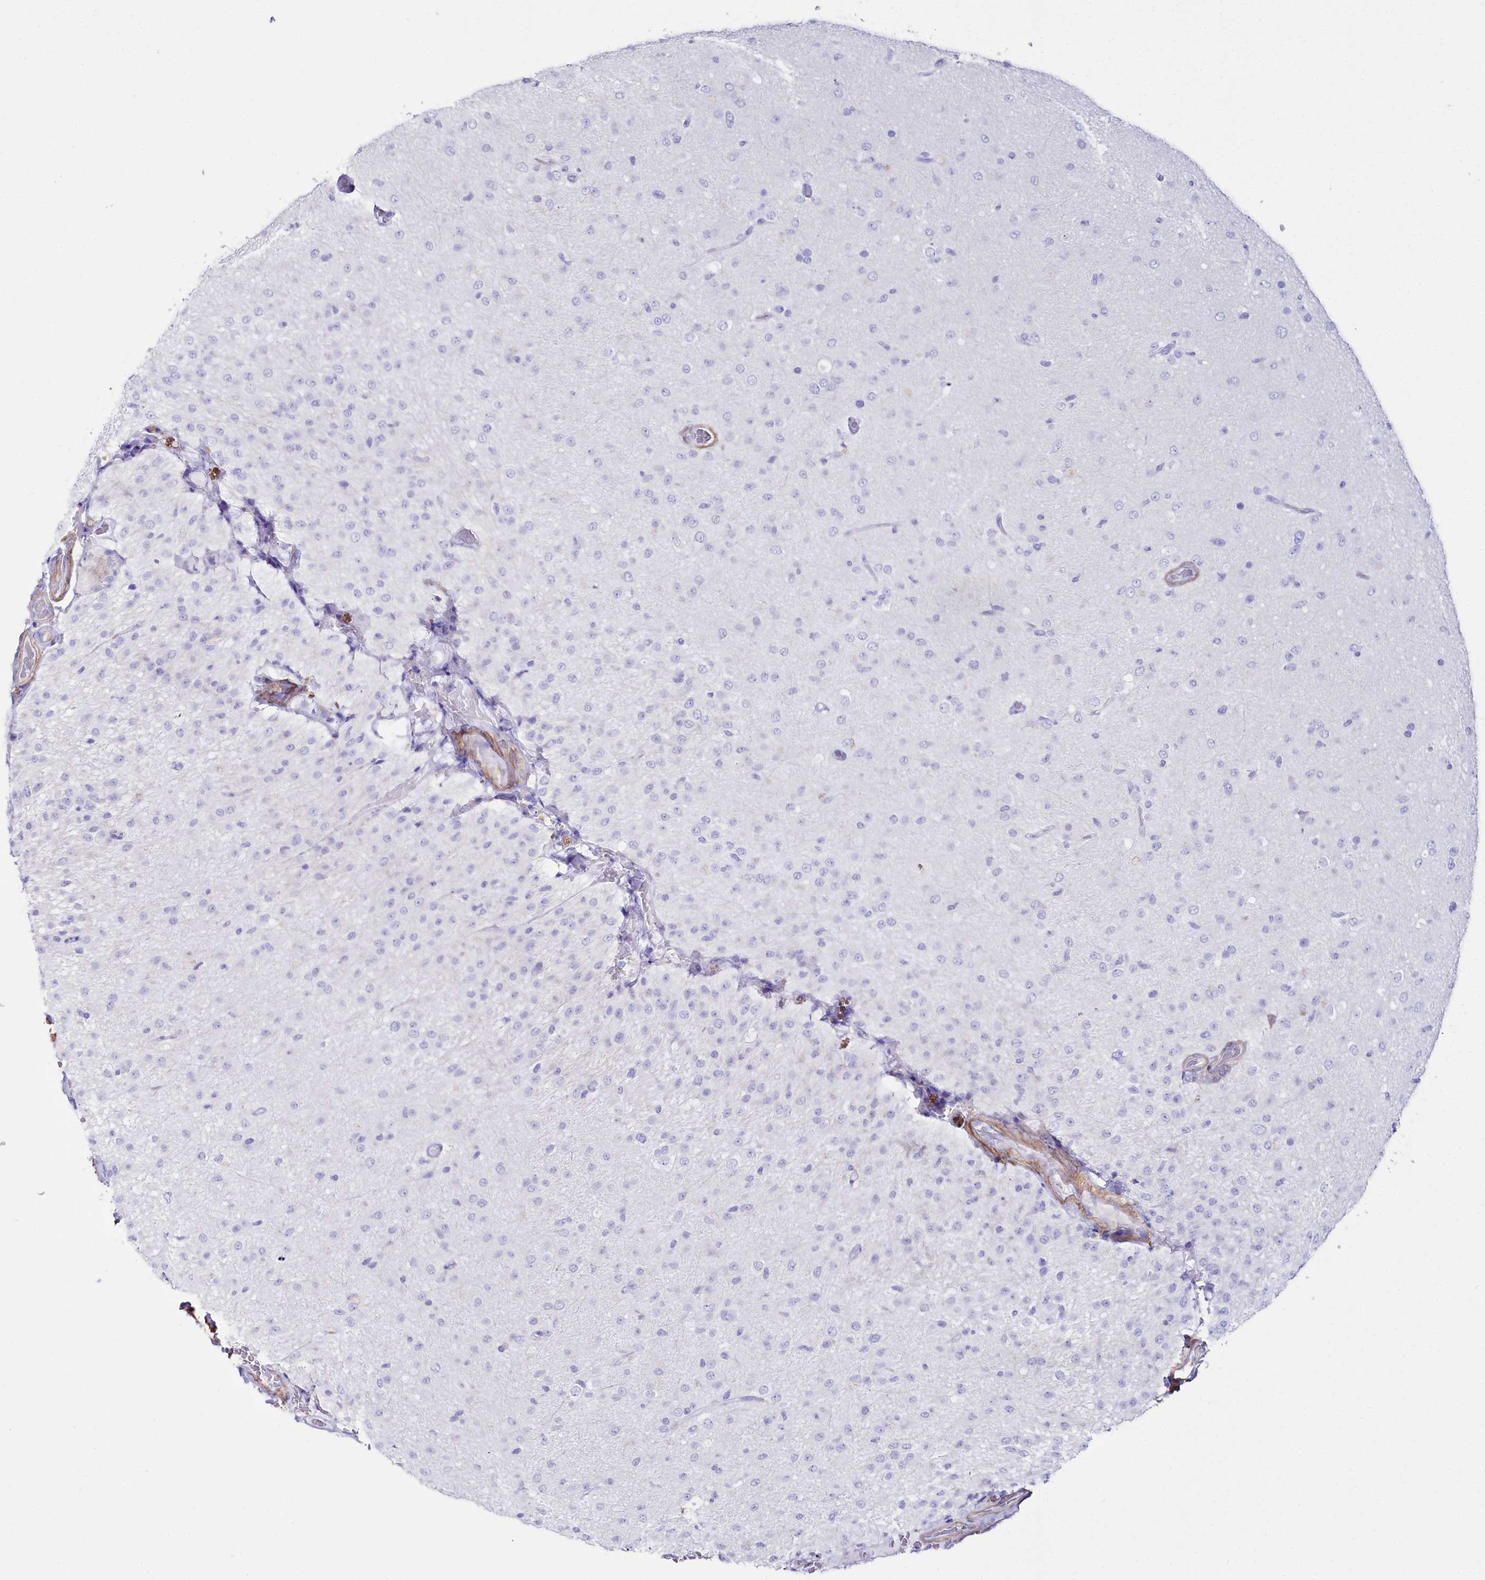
{"staining": {"intensity": "negative", "quantity": "none", "location": "none"}, "tissue": "glioma", "cell_type": "Tumor cells", "image_type": "cancer", "snomed": [{"axis": "morphology", "description": "Glioma, malignant, Low grade"}, {"axis": "topography", "description": "Brain"}], "caption": "Protein analysis of glioma shows no significant staining in tumor cells.", "gene": "CSN3", "patient": {"sex": "male", "age": 65}}